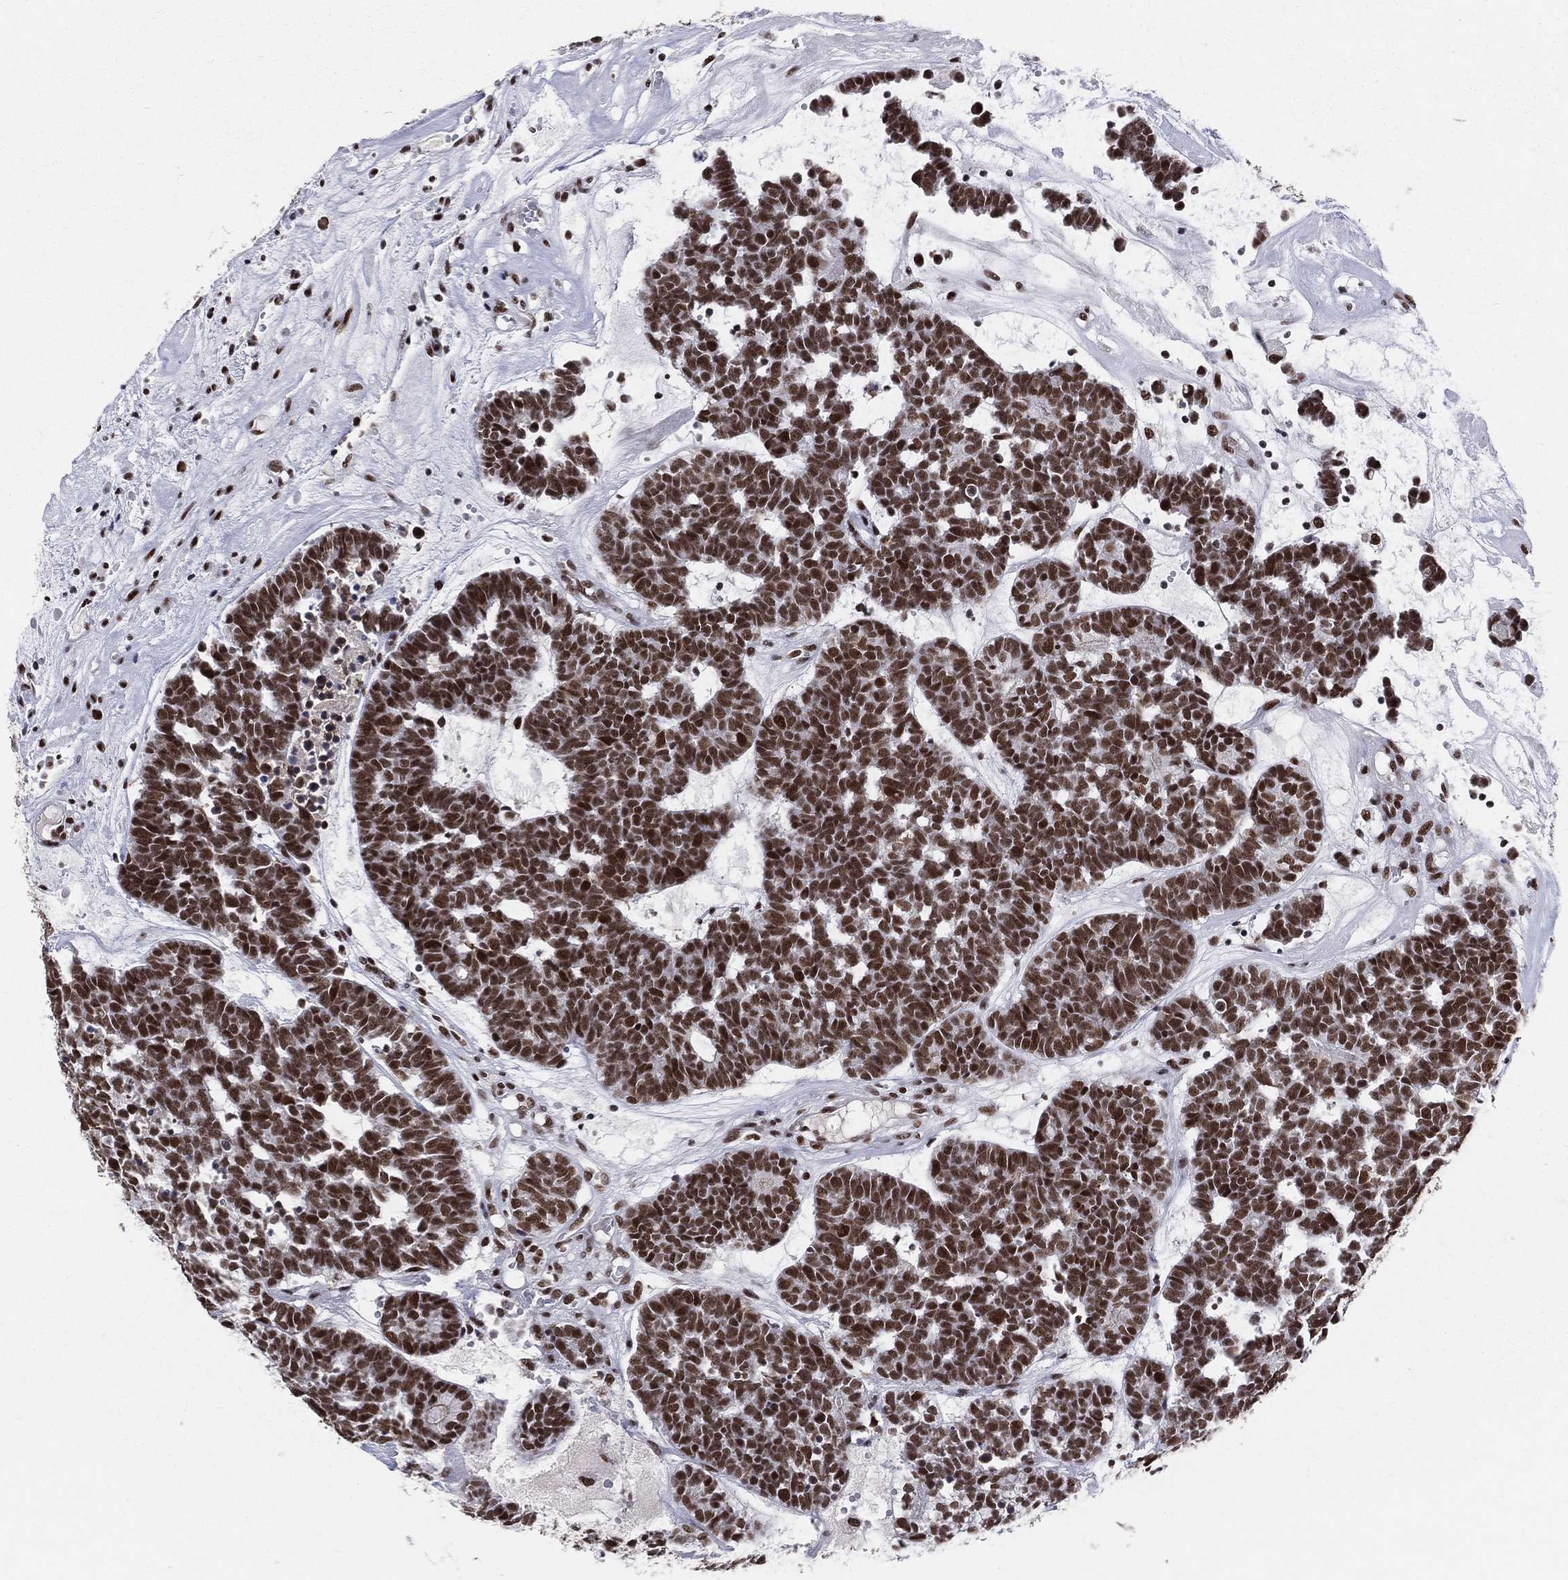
{"staining": {"intensity": "strong", "quantity": ">75%", "location": "nuclear"}, "tissue": "head and neck cancer", "cell_type": "Tumor cells", "image_type": "cancer", "snomed": [{"axis": "morphology", "description": "Adenocarcinoma, NOS"}, {"axis": "topography", "description": "Head-Neck"}], "caption": "A micrograph of head and neck cancer stained for a protein shows strong nuclear brown staining in tumor cells. The protein is shown in brown color, while the nuclei are stained blue.", "gene": "CDK7", "patient": {"sex": "female", "age": 81}}